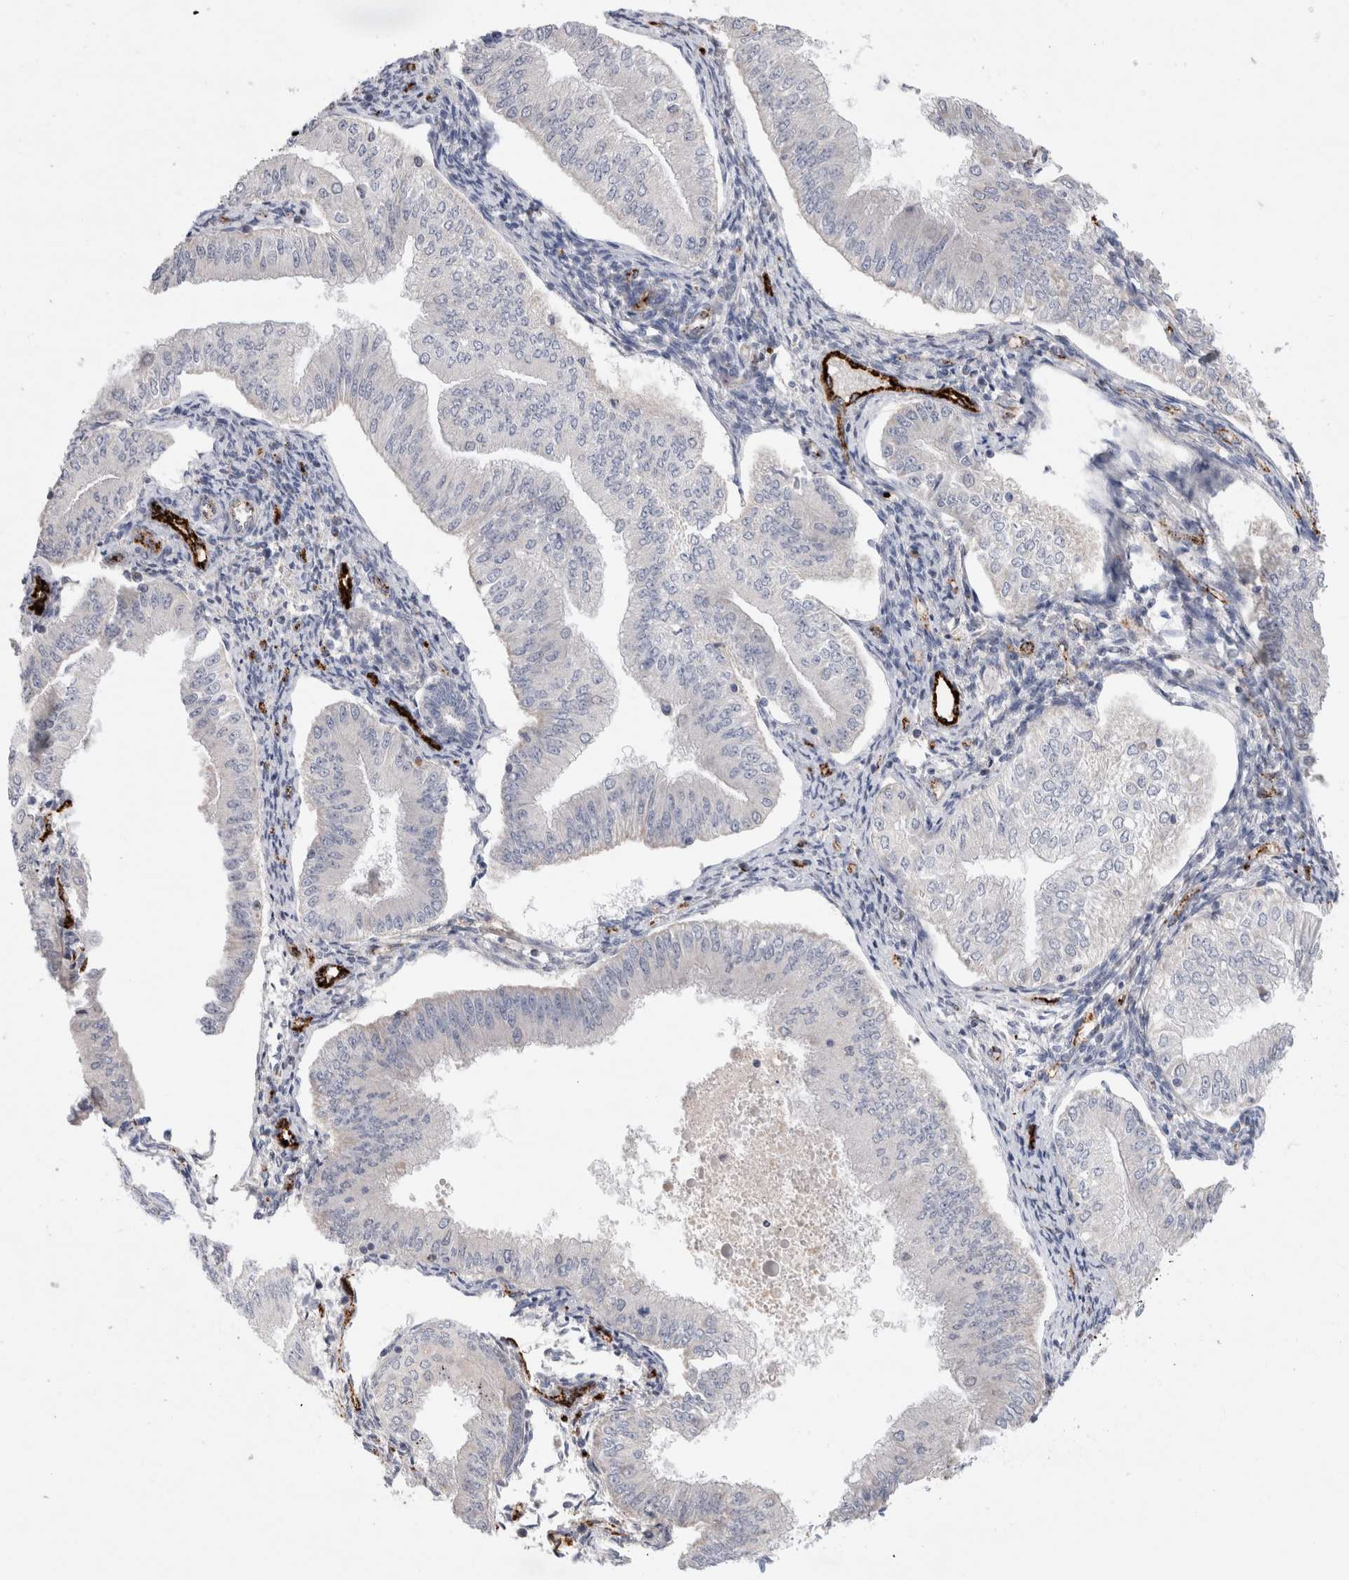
{"staining": {"intensity": "negative", "quantity": "none", "location": "none"}, "tissue": "endometrial cancer", "cell_type": "Tumor cells", "image_type": "cancer", "snomed": [{"axis": "morphology", "description": "Normal tissue, NOS"}, {"axis": "morphology", "description": "Adenocarcinoma, NOS"}, {"axis": "topography", "description": "Endometrium"}], "caption": "Immunohistochemical staining of human endometrial cancer shows no significant positivity in tumor cells.", "gene": "IARS2", "patient": {"sex": "female", "age": 53}}